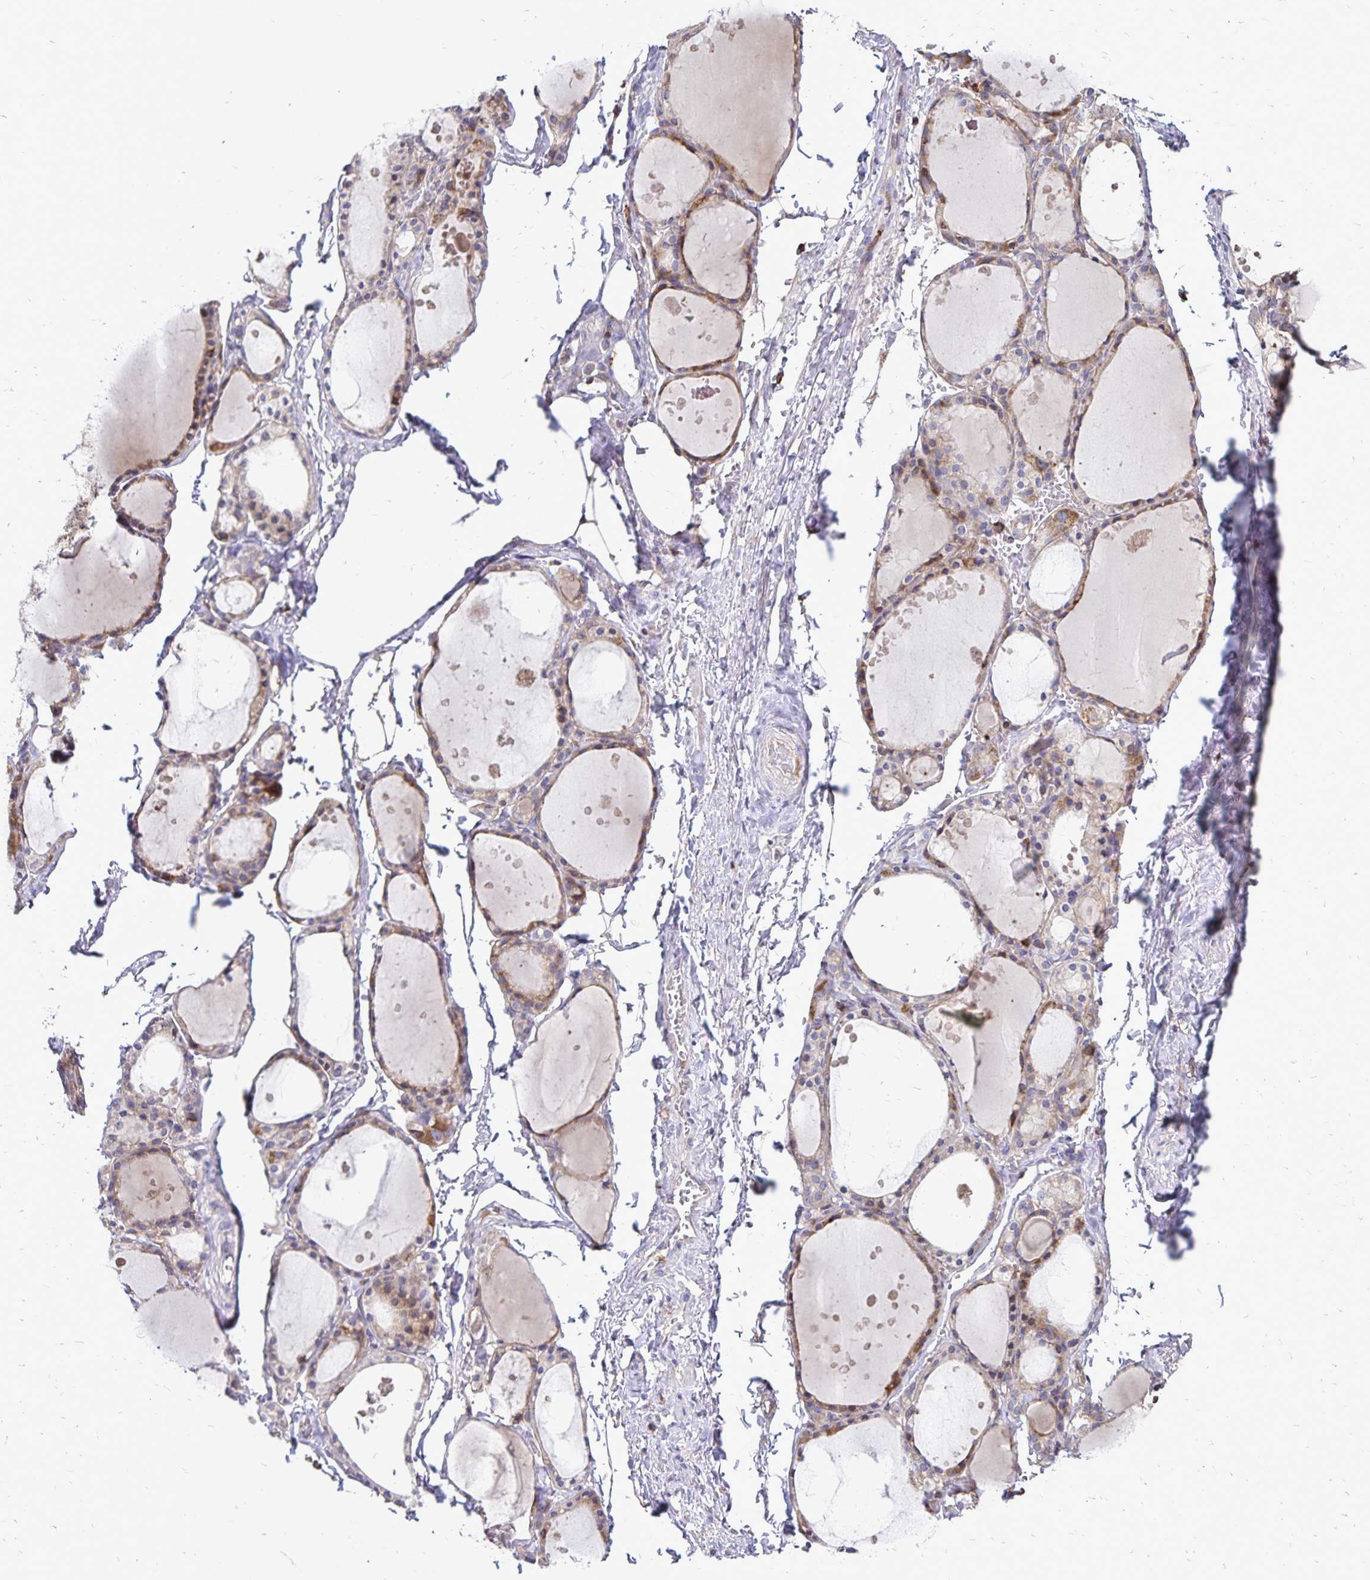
{"staining": {"intensity": "moderate", "quantity": "25%-75%", "location": "cytoplasmic/membranous"}, "tissue": "thyroid gland", "cell_type": "Glandular cells", "image_type": "normal", "snomed": [{"axis": "morphology", "description": "Normal tissue, NOS"}, {"axis": "topography", "description": "Thyroid gland"}], "caption": "Brown immunohistochemical staining in benign human thyroid gland displays moderate cytoplasmic/membranous expression in approximately 25%-75% of glandular cells. Ihc stains the protein of interest in brown and the nuclei are stained blue.", "gene": "NAGPA", "patient": {"sex": "male", "age": 68}}